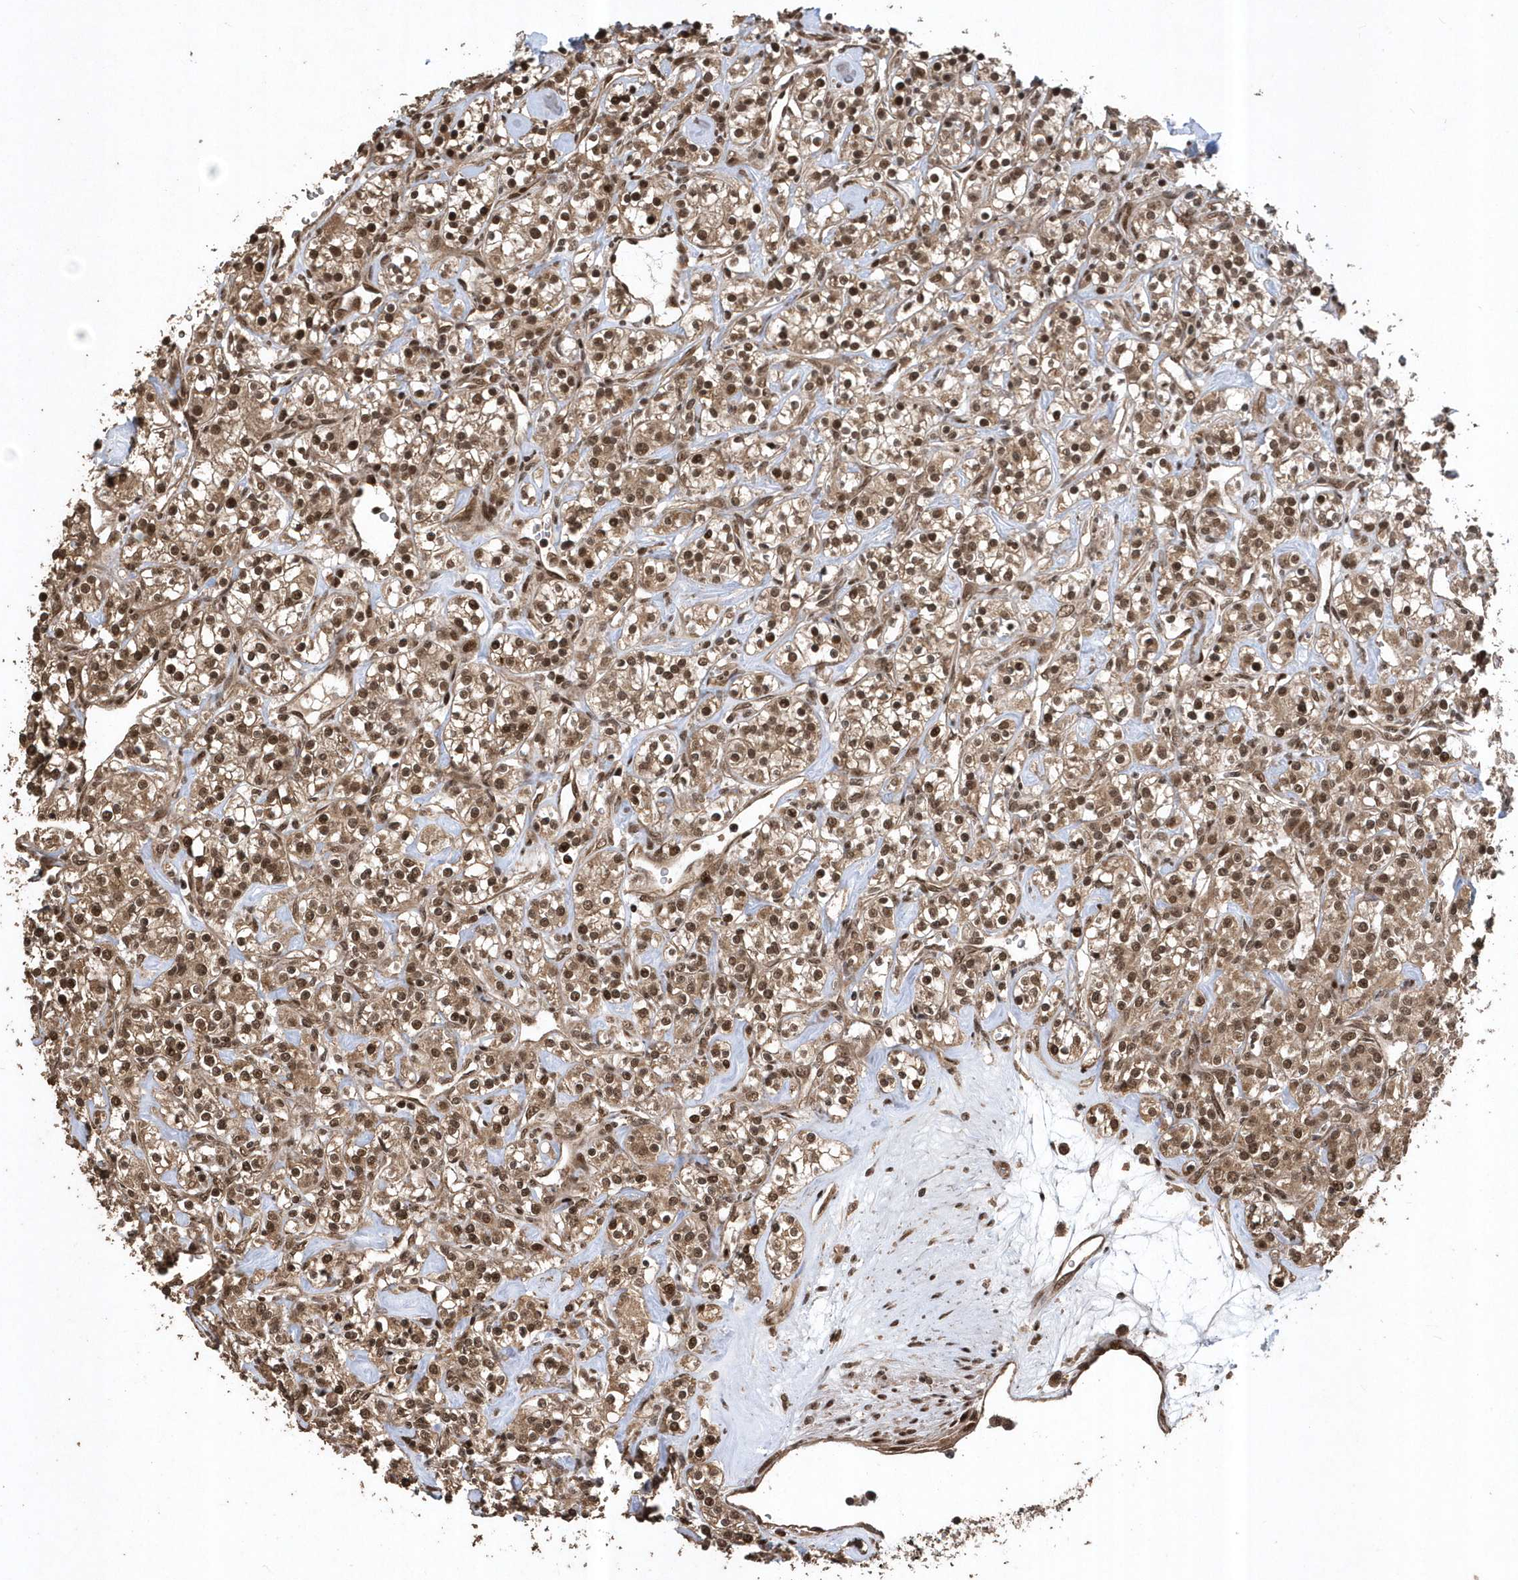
{"staining": {"intensity": "moderate", "quantity": ">75%", "location": "cytoplasmic/membranous,nuclear"}, "tissue": "renal cancer", "cell_type": "Tumor cells", "image_type": "cancer", "snomed": [{"axis": "morphology", "description": "Adenocarcinoma, NOS"}, {"axis": "topography", "description": "Kidney"}], "caption": "Immunohistochemistry (IHC) (DAB) staining of human renal cancer demonstrates moderate cytoplasmic/membranous and nuclear protein staining in about >75% of tumor cells.", "gene": "INTS12", "patient": {"sex": "male", "age": 77}}